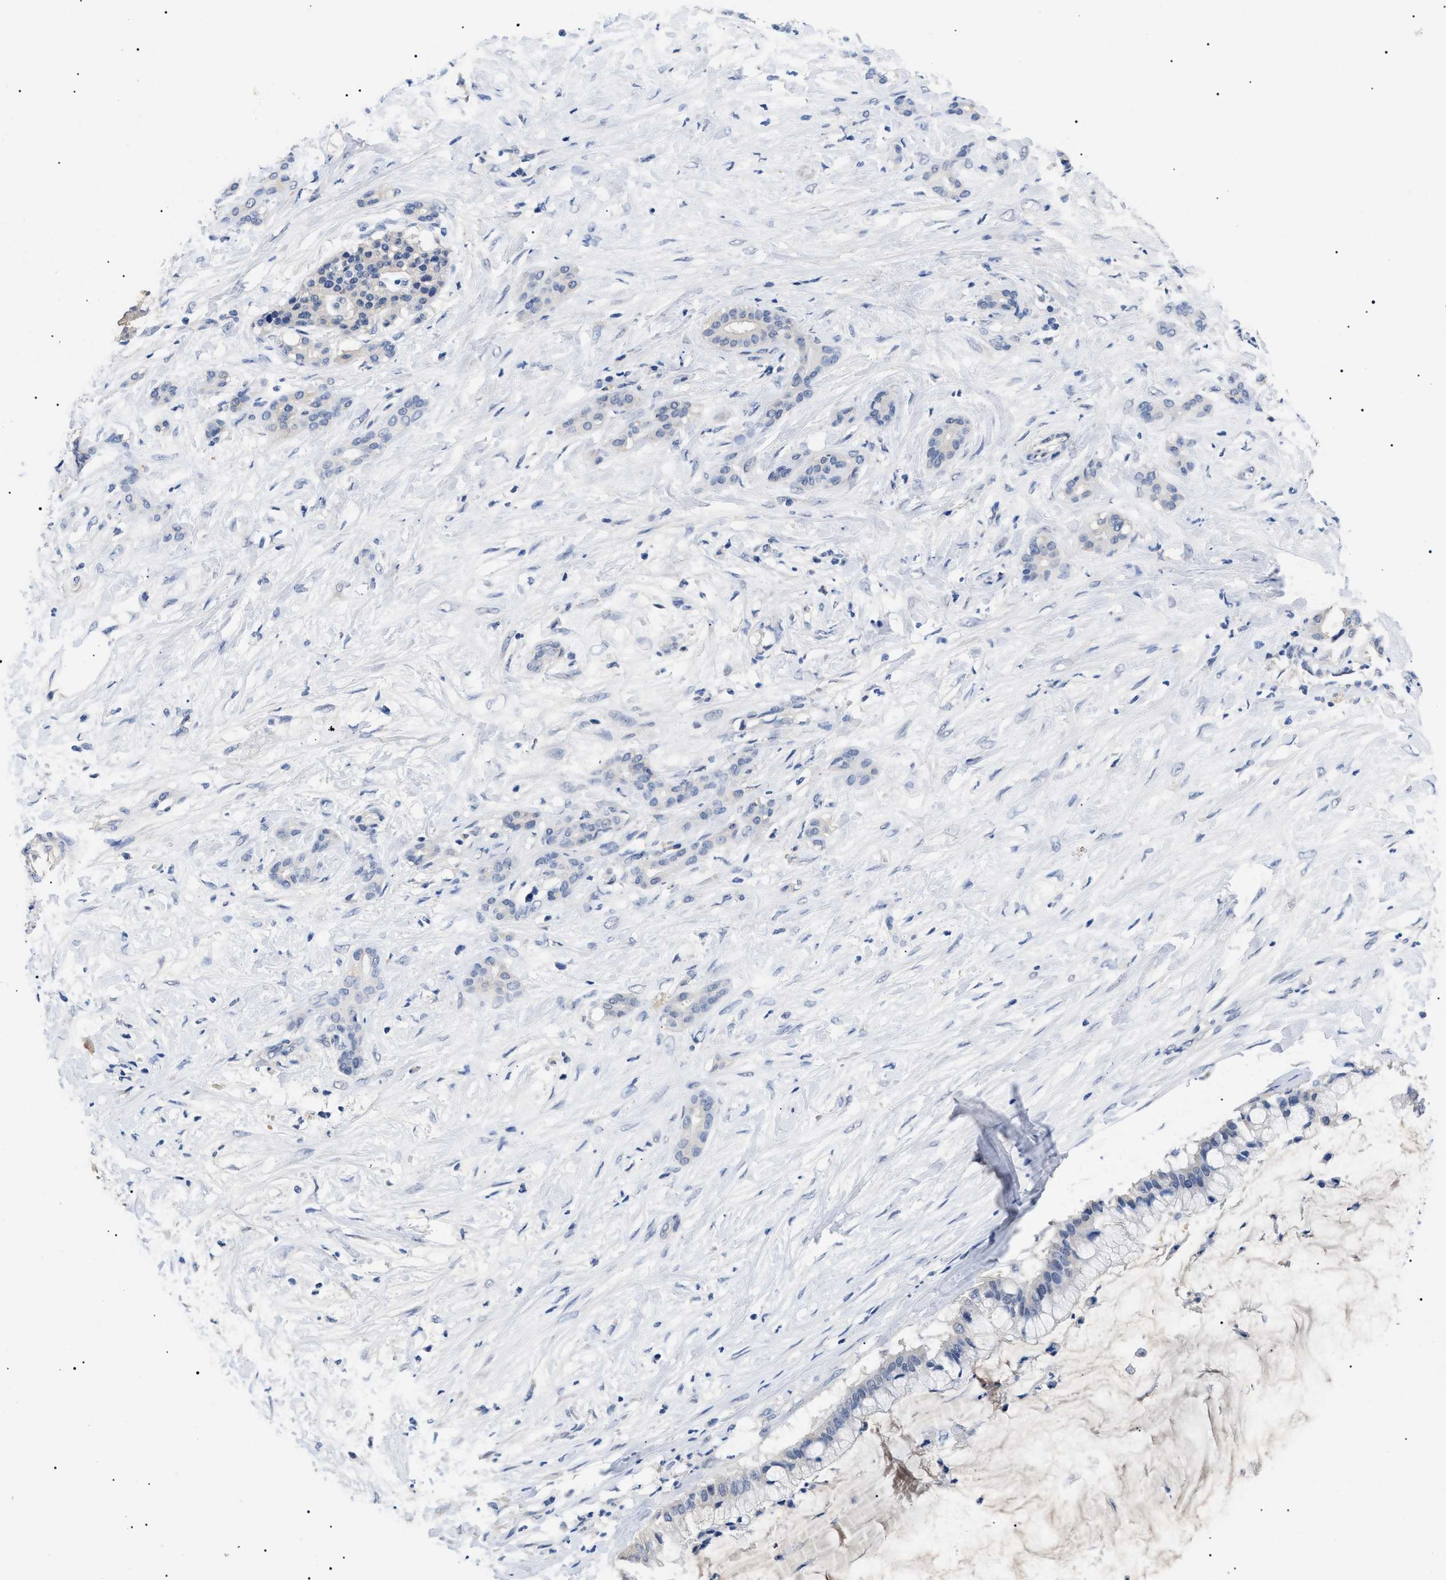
{"staining": {"intensity": "negative", "quantity": "none", "location": "none"}, "tissue": "pancreatic cancer", "cell_type": "Tumor cells", "image_type": "cancer", "snomed": [{"axis": "morphology", "description": "Adenocarcinoma, NOS"}, {"axis": "topography", "description": "Pancreas"}], "caption": "Micrograph shows no protein positivity in tumor cells of pancreatic cancer (adenocarcinoma) tissue. (Brightfield microscopy of DAB immunohistochemistry at high magnification).", "gene": "PRRT2", "patient": {"sex": "male", "age": 41}}